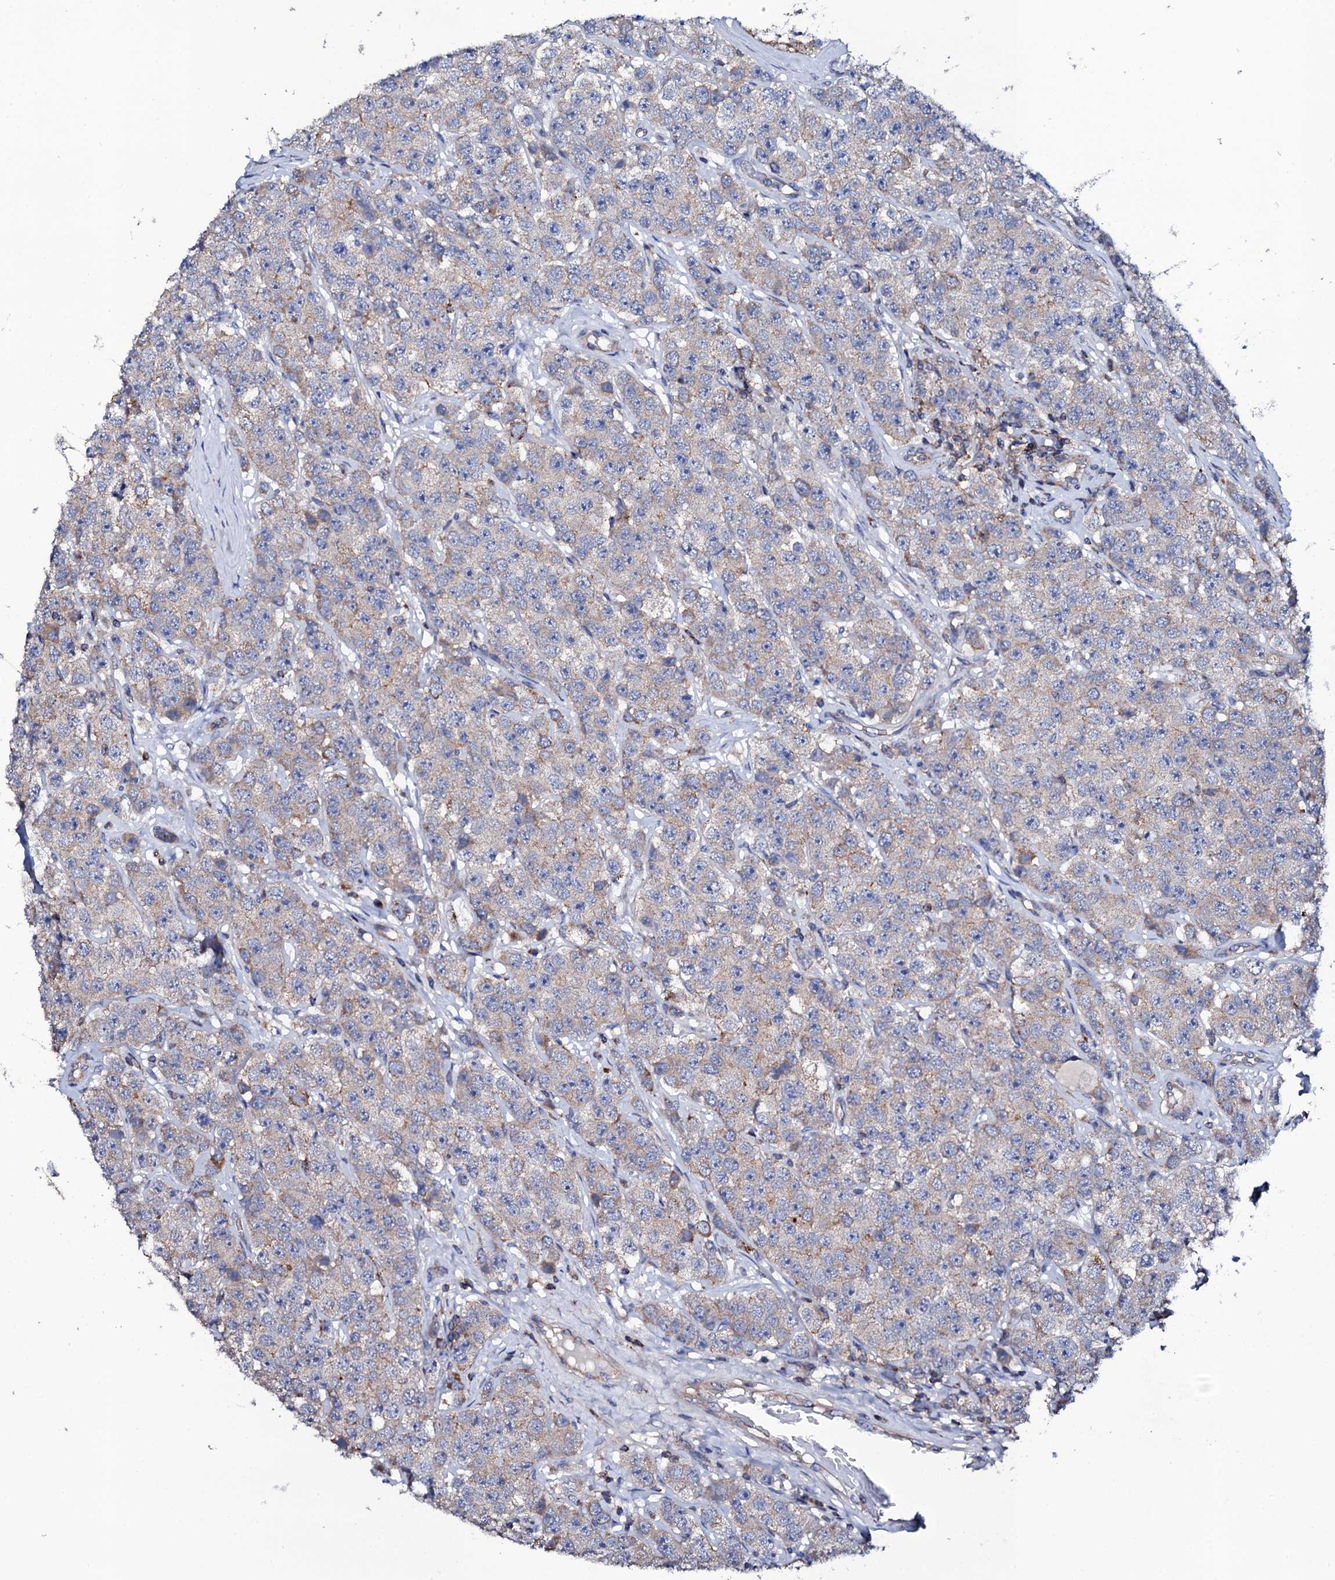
{"staining": {"intensity": "weak", "quantity": "<25%", "location": "cytoplasmic/membranous"}, "tissue": "testis cancer", "cell_type": "Tumor cells", "image_type": "cancer", "snomed": [{"axis": "morphology", "description": "Seminoma, NOS"}, {"axis": "topography", "description": "Testis"}], "caption": "Photomicrograph shows no protein expression in tumor cells of seminoma (testis) tissue. (DAB (3,3'-diaminobenzidine) IHC, high magnification).", "gene": "TCAF2", "patient": {"sex": "male", "age": 28}}